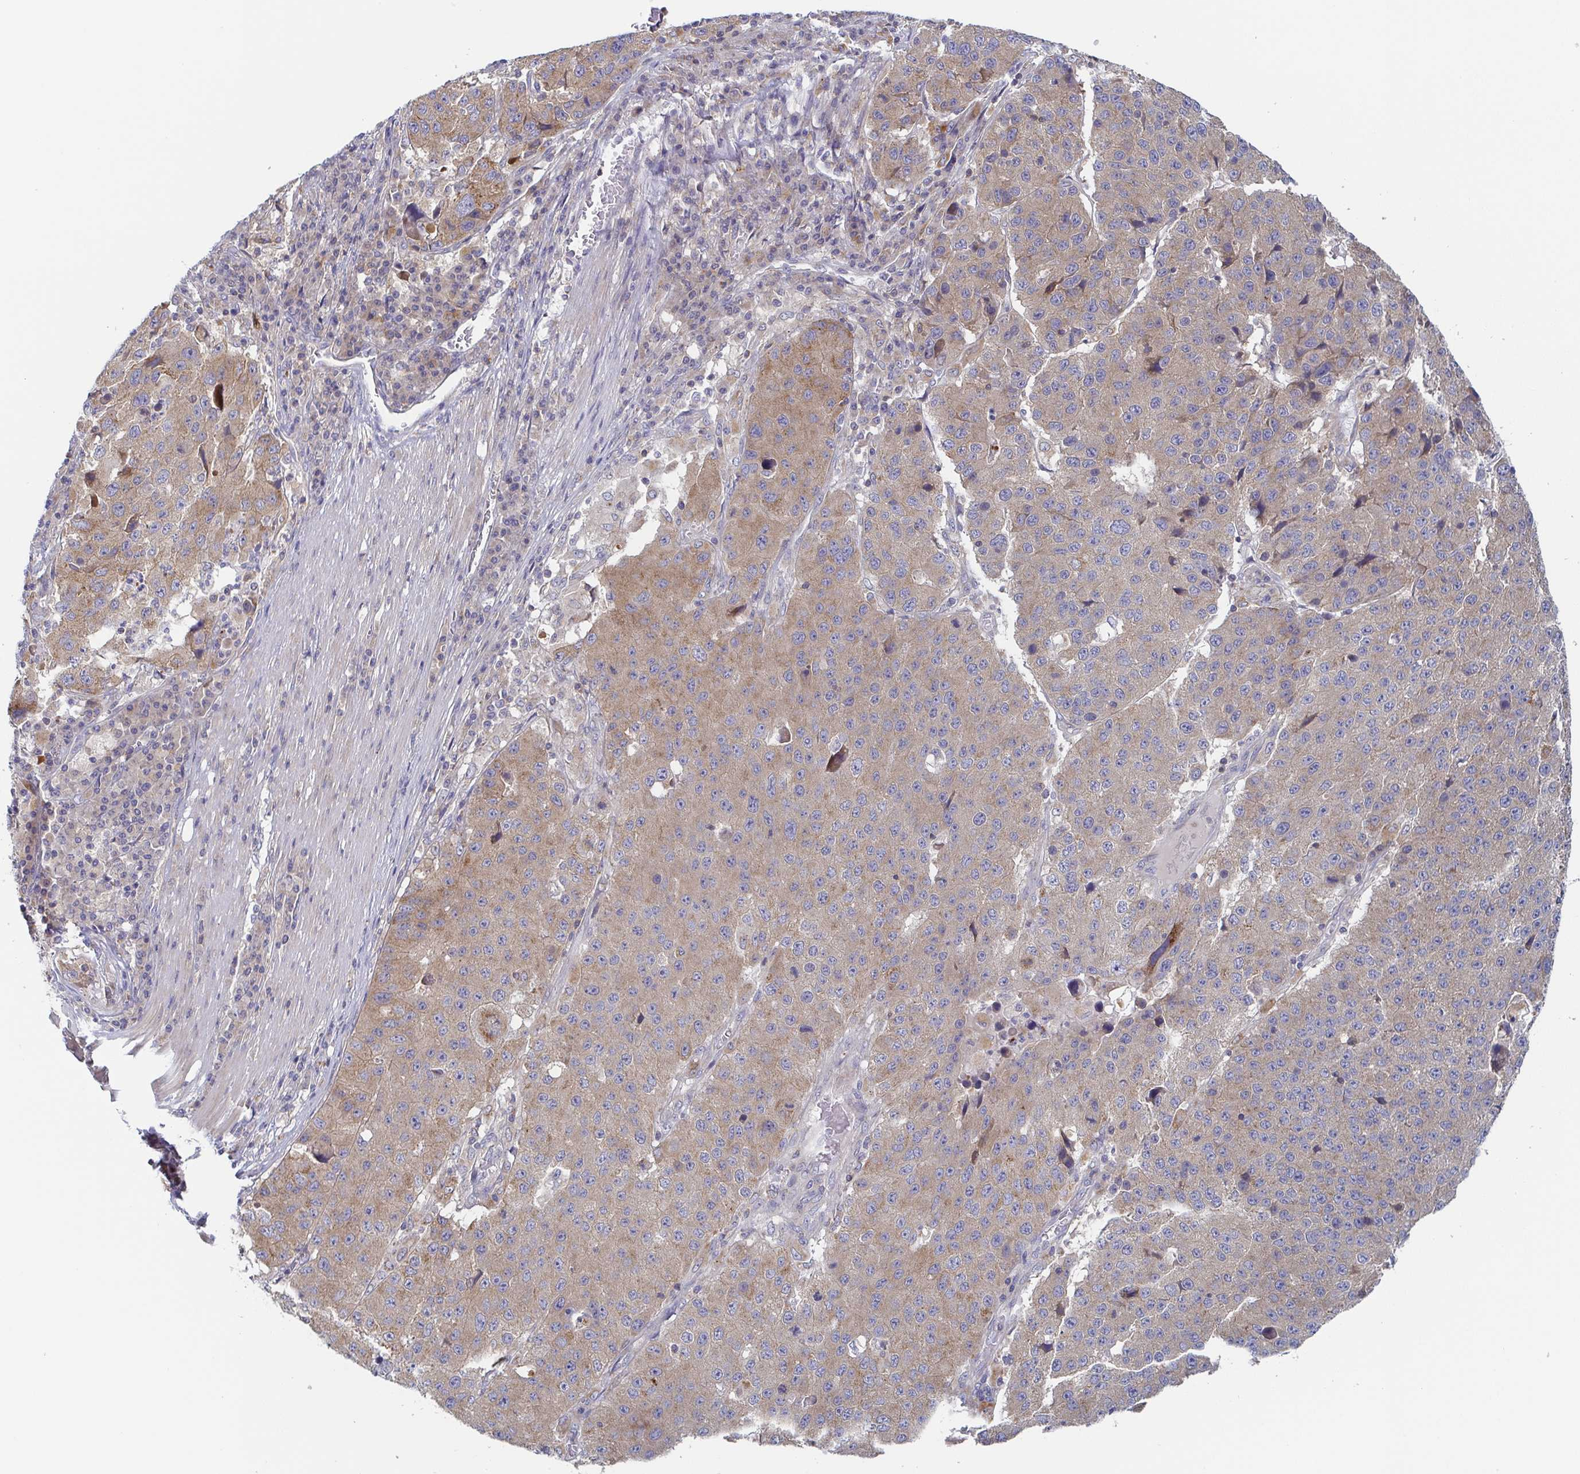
{"staining": {"intensity": "weak", "quantity": ">75%", "location": "cytoplasmic/membranous"}, "tissue": "stomach cancer", "cell_type": "Tumor cells", "image_type": "cancer", "snomed": [{"axis": "morphology", "description": "Adenocarcinoma, NOS"}, {"axis": "topography", "description": "Stomach"}], "caption": "This is an image of immunohistochemistry (IHC) staining of stomach cancer (adenocarcinoma), which shows weak expression in the cytoplasmic/membranous of tumor cells.", "gene": "TUFT1", "patient": {"sex": "male", "age": 71}}